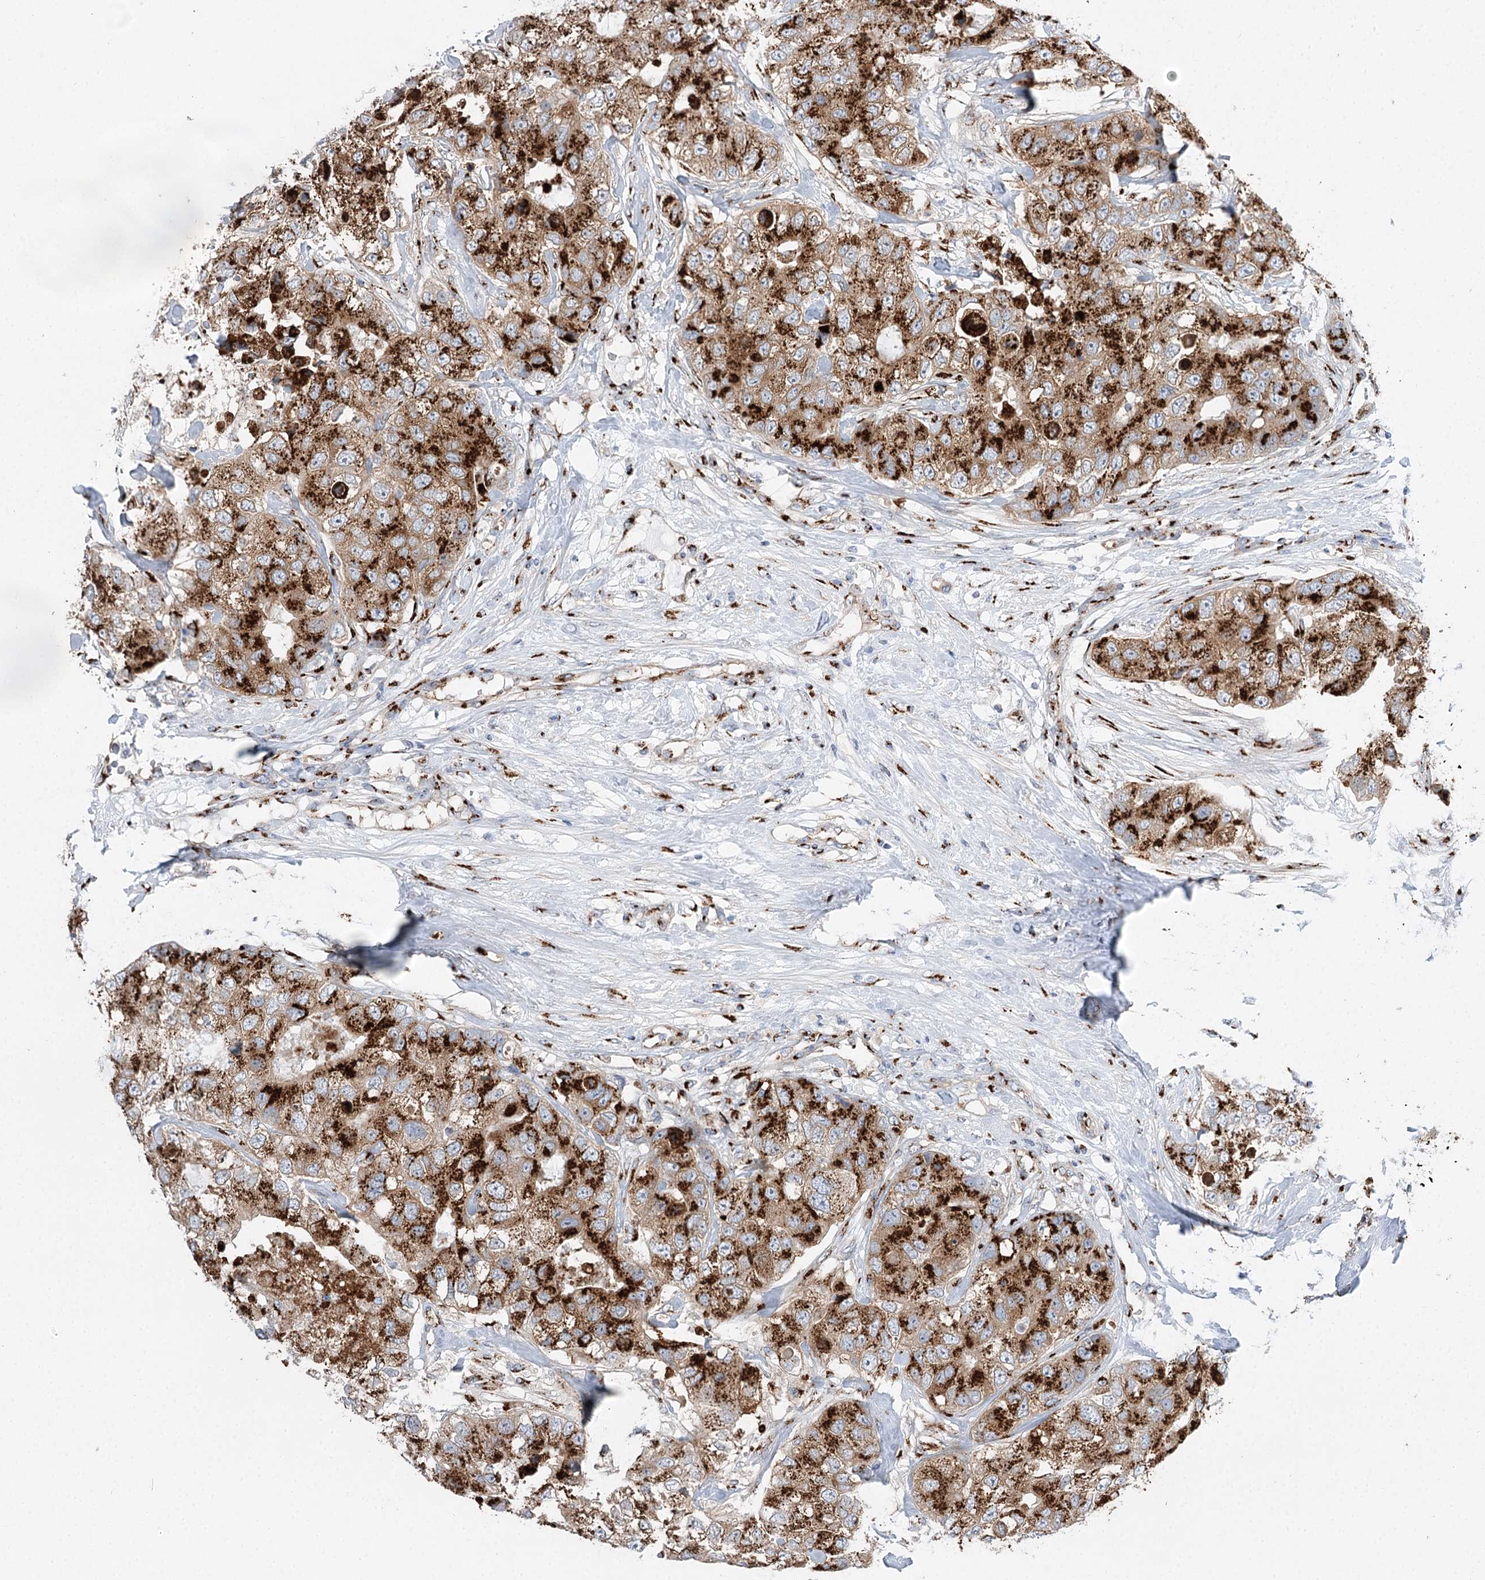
{"staining": {"intensity": "strong", "quantity": ">75%", "location": "cytoplasmic/membranous"}, "tissue": "breast cancer", "cell_type": "Tumor cells", "image_type": "cancer", "snomed": [{"axis": "morphology", "description": "Duct carcinoma"}, {"axis": "topography", "description": "Breast"}], "caption": "This is a histology image of immunohistochemistry staining of breast cancer (infiltrating ductal carcinoma), which shows strong positivity in the cytoplasmic/membranous of tumor cells.", "gene": "TMEM165", "patient": {"sex": "female", "age": 62}}